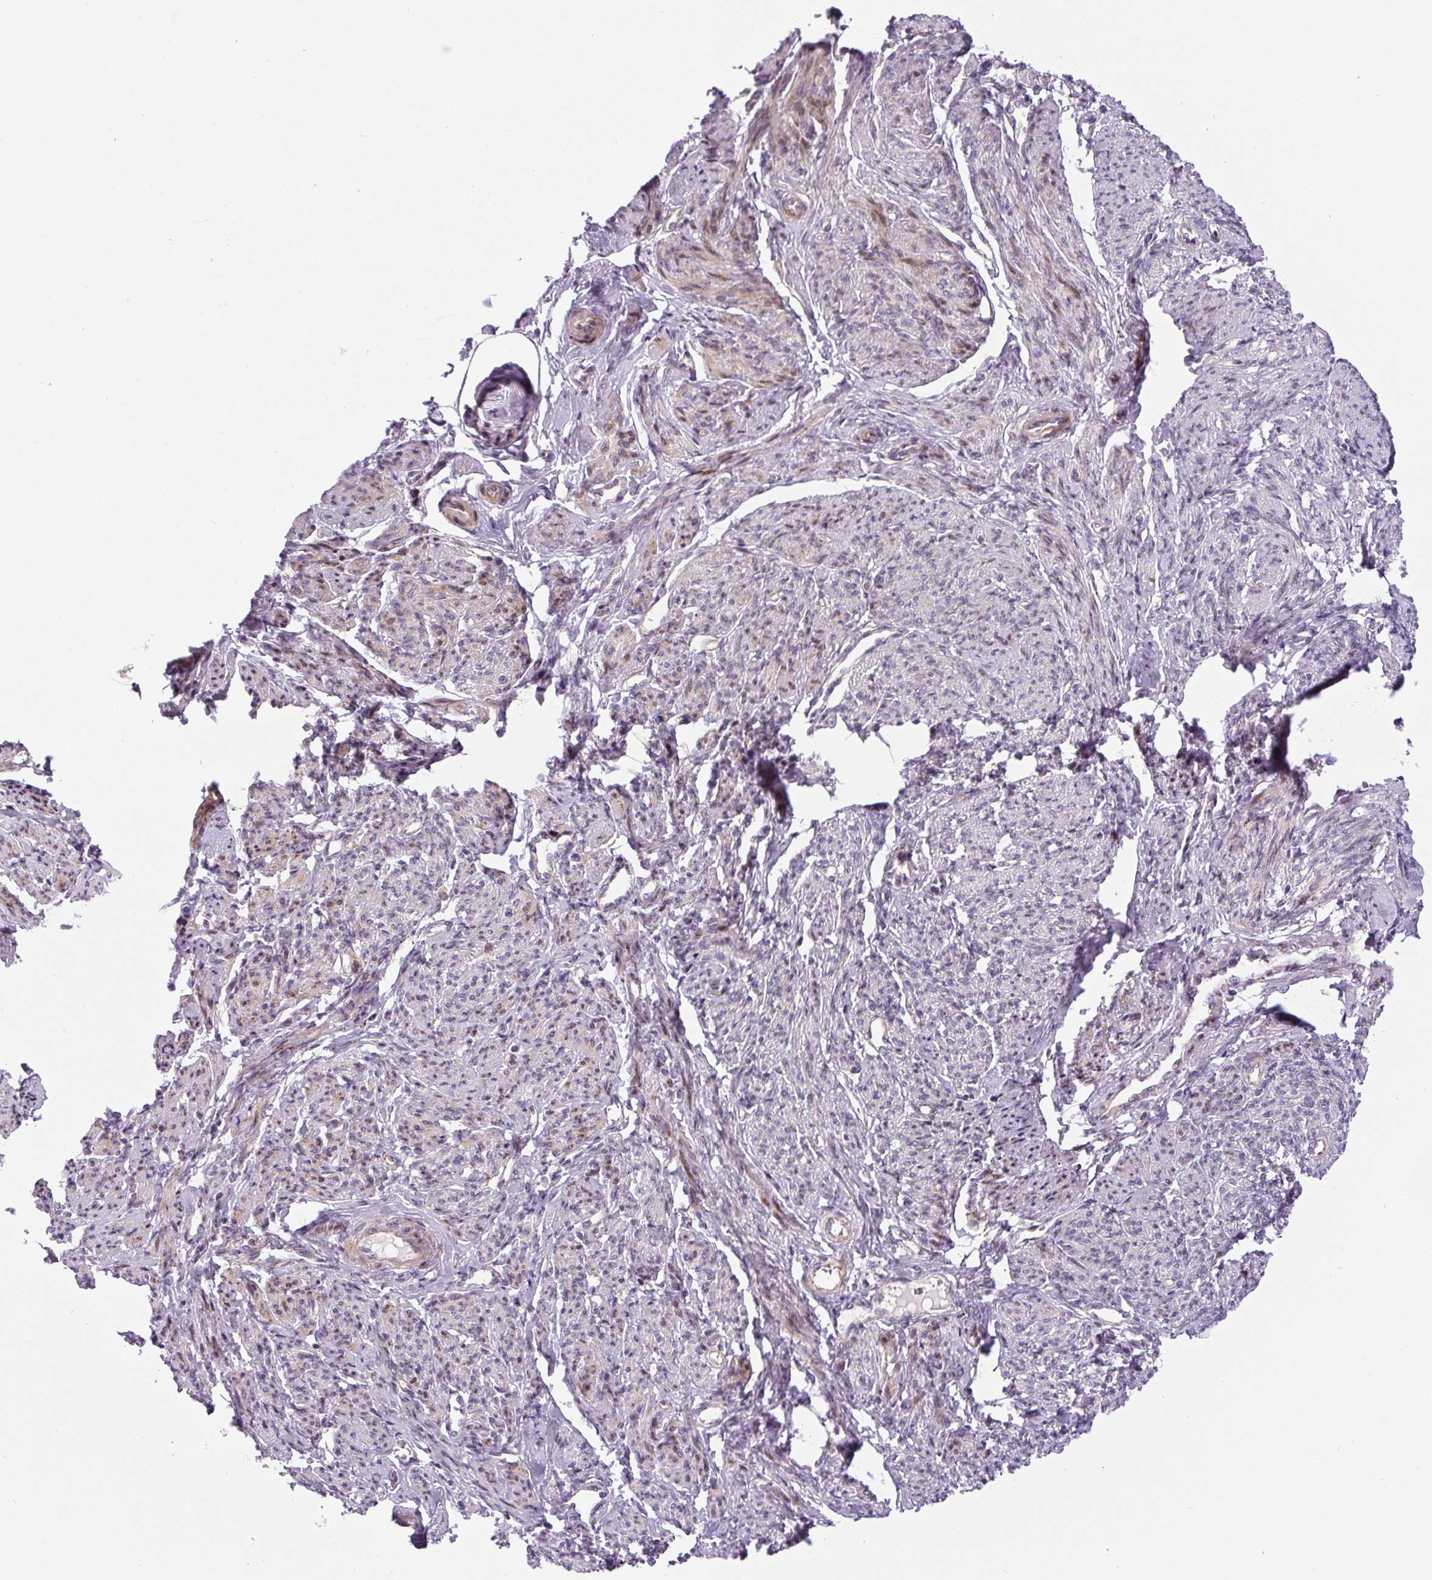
{"staining": {"intensity": "moderate", "quantity": "25%-75%", "location": "cytoplasmic/membranous"}, "tissue": "smooth muscle", "cell_type": "Smooth muscle cells", "image_type": "normal", "snomed": [{"axis": "morphology", "description": "Normal tissue, NOS"}, {"axis": "topography", "description": "Smooth muscle"}], "caption": "Immunohistochemistry (IHC) image of unremarkable smooth muscle: human smooth muscle stained using immunohistochemistry shows medium levels of moderate protein expression localized specifically in the cytoplasmic/membranous of smooth muscle cells, appearing as a cytoplasmic/membranous brown color.", "gene": "DISP3", "patient": {"sex": "female", "age": 65}}